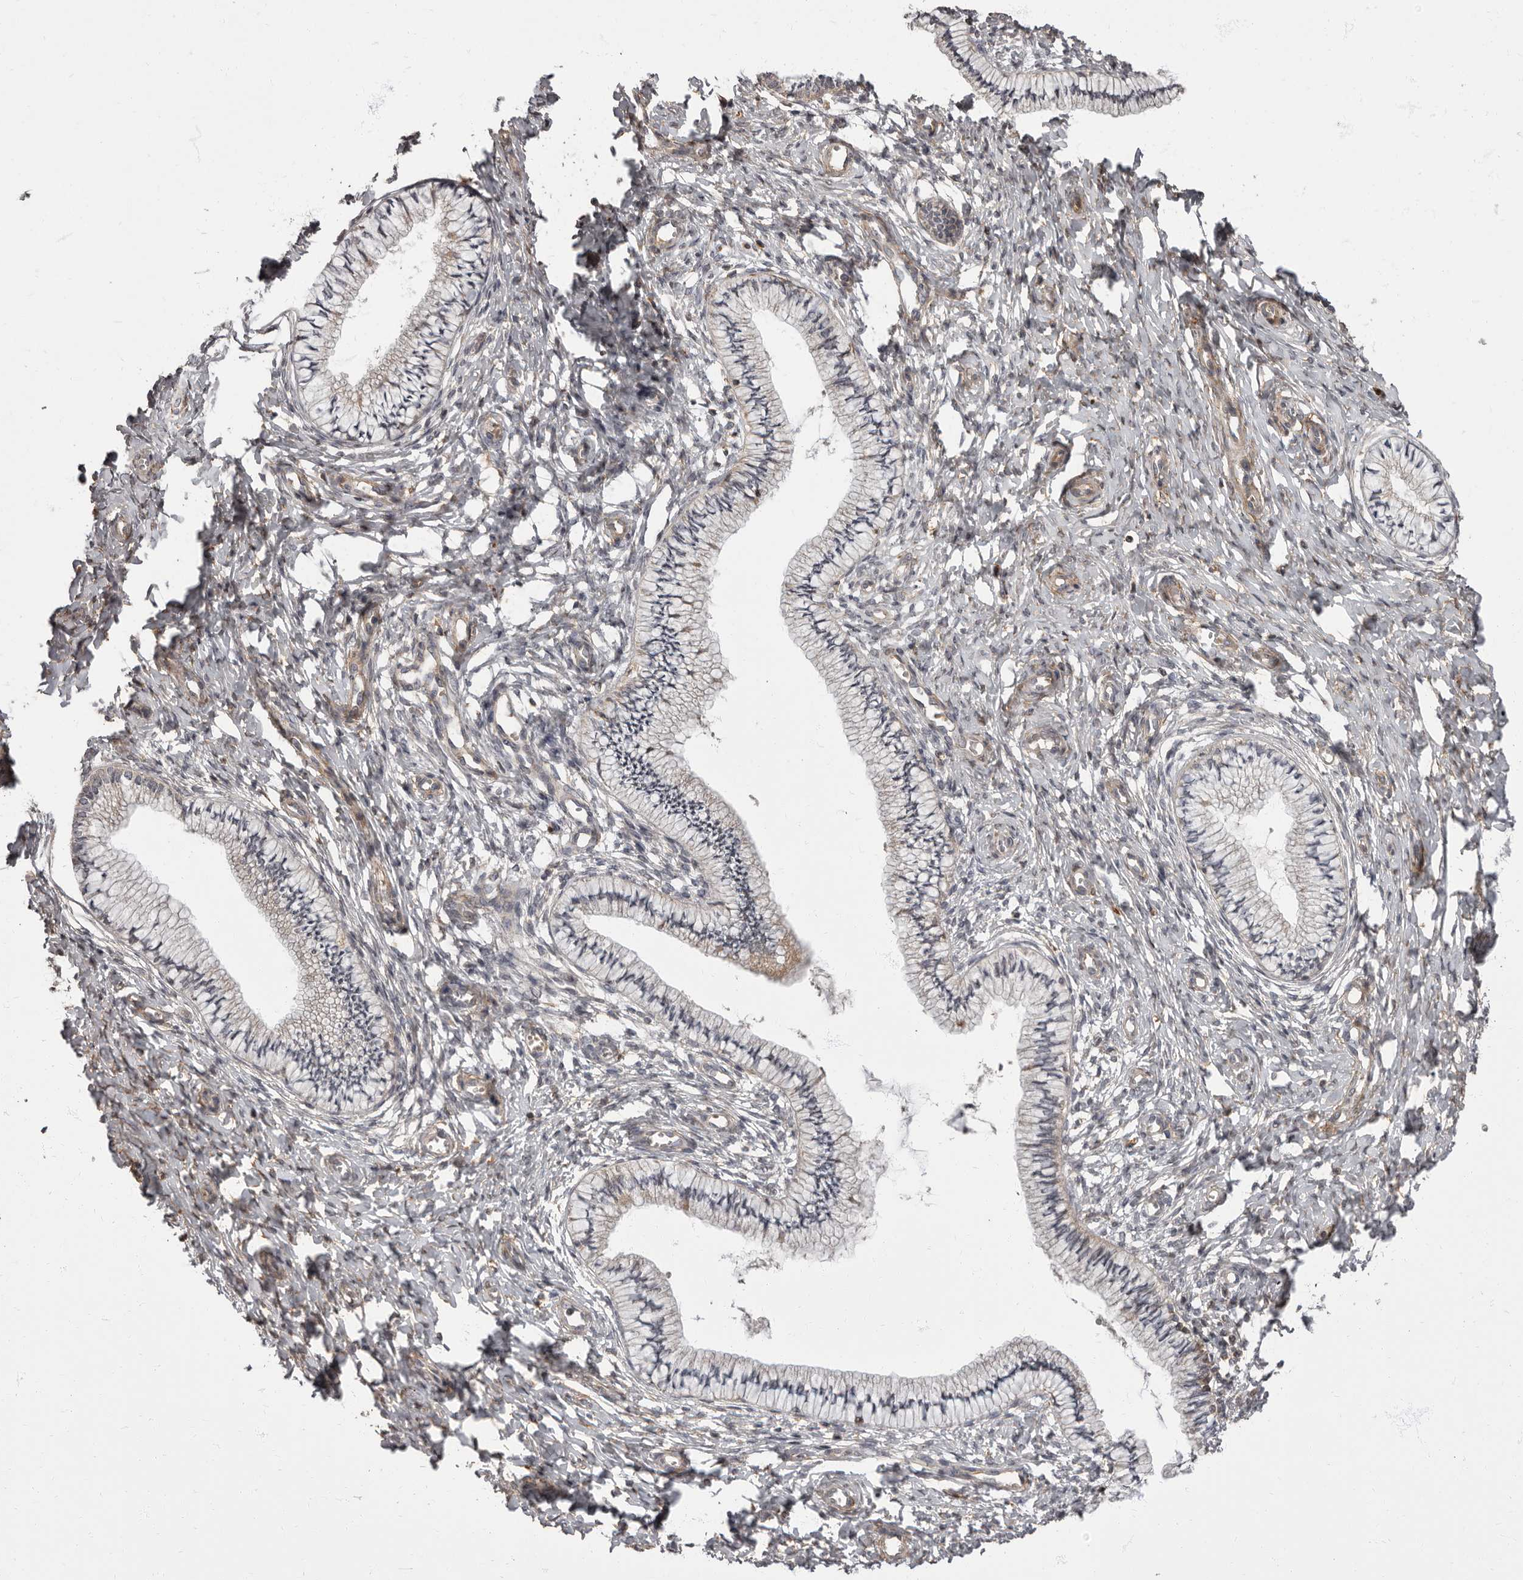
{"staining": {"intensity": "negative", "quantity": "none", "location": "none"}, "tissue": "cervix", "cell_type": "Glandular cells", "image_type": "normal", "snomed": [{"axis": "morphology", "description": "Normal tissue, NOS"}, {"axis": "topography", "description": "Cervix"}], "caption": "An IHC image of unremarkable cervix is shown. There is no staining in glandular cells of cervix.", "gene": "ADCY2", "patient": {"sex": "female", "age": 36}}